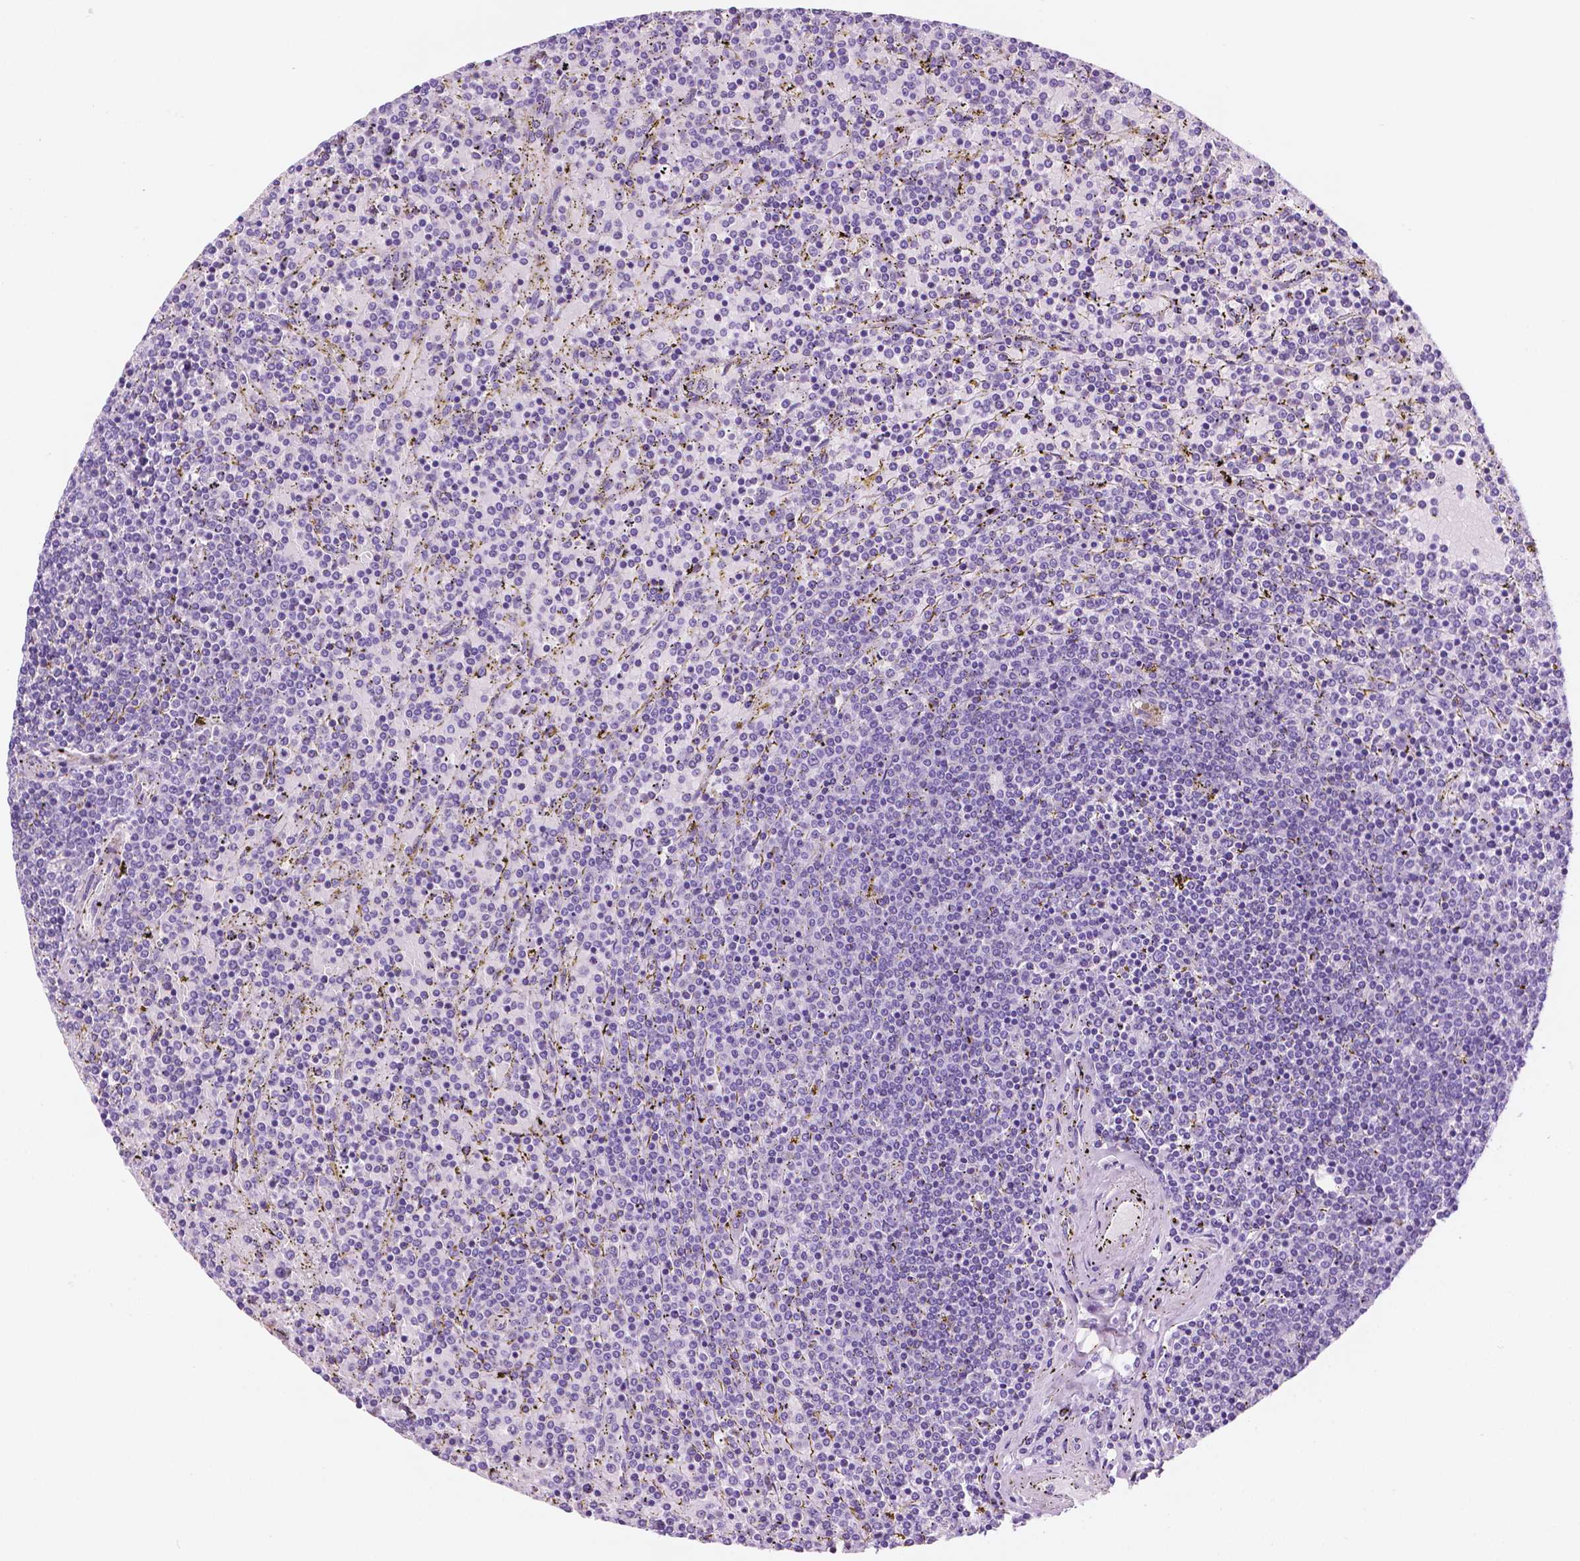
{"staining": {"intensity": "negative", "quantity": "none", "location": "none"}, "tissue": "lymphoma", "cell_type": "Tumor cells", "image_type": "cancer", "snomed": [{"axis": "morphology", "description": "Malignant lymphoma, non-Hodgkin's type, Low grade"}, {"axis": "topography", "description": "Spleen"}], "caption": "High magnification brightfield microscopy of lymphoma stained with DAB (brown) and counterstained with hematoxylin (blue): tumor cells show no significant expression.", "gene": "PPL", "patient": {"sex": "female", "age": 77}}